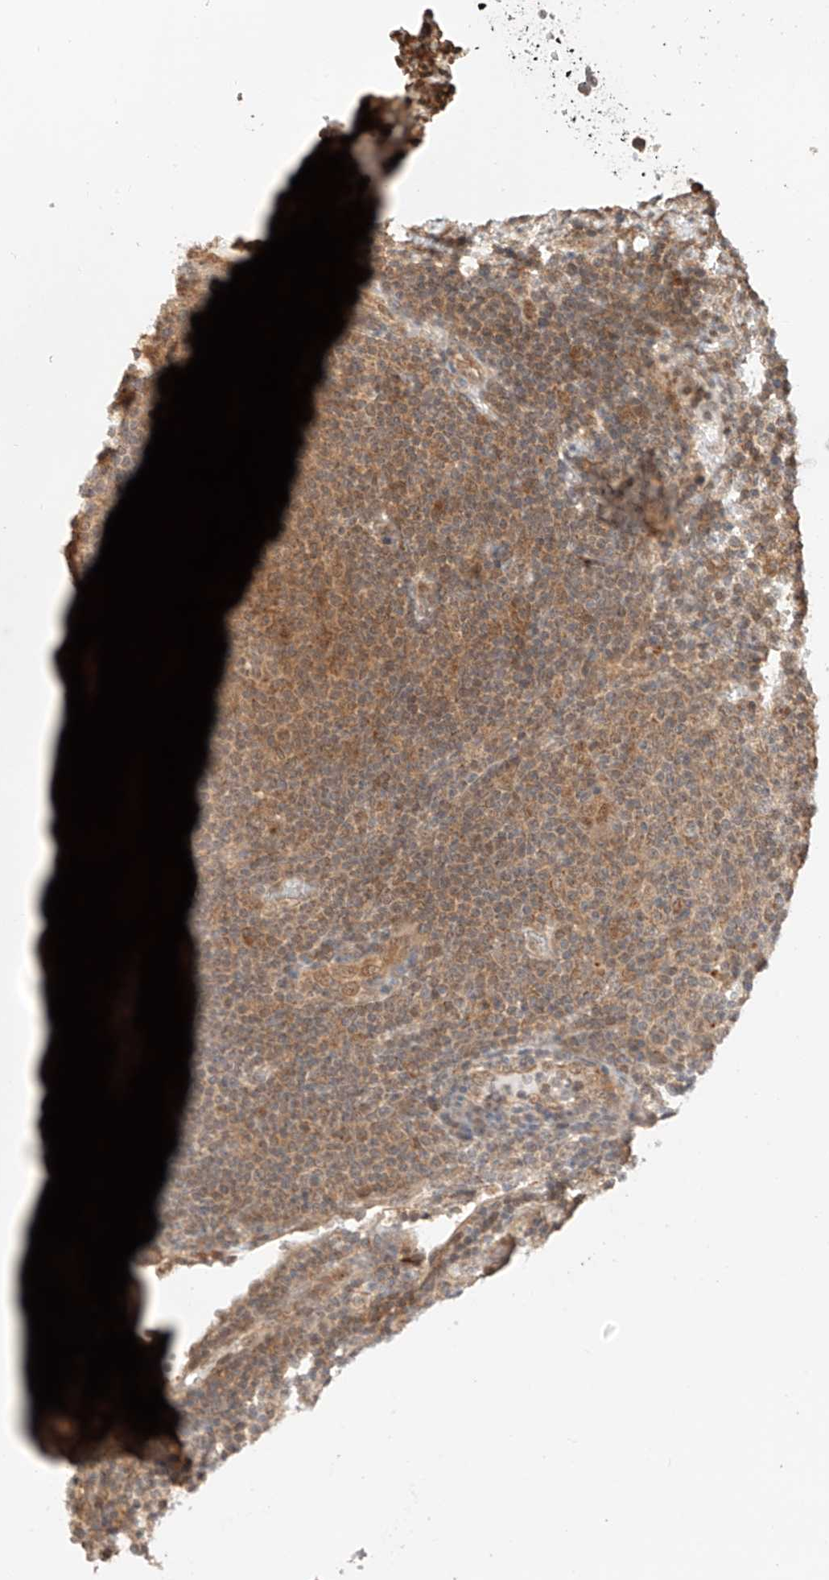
{"staining": {"intensity": "moderate", "quantity": "25%-75%", "location": "cytoplasmic/membranous"}, "tissue": "lymphoma", "cell_type": "Tumor cells", "image_type": "cancer", "snomed": [{"axis": "morphology", "description": "Malignant lymphoma, non-Hodgkin's type, Low grade"}, {"axis": "topography", "description": "Lymph node"}], "caption": "The histopathology image reveals immunohistochemical staining of low-grade malignant lymphoma, non-Hodgkin's type. There is moderate cytoplasmic/membranous staining is present in approximately 25%-75% of tumor cells. The staining is performed using DAB (3,3'-diaminobenzidine) brown chromogen to label protein expression. The nuclei are counter-stained blue using hematoxylin.", "gene": "EIF4H", "patient": {"sex": "male", "age": 66}}